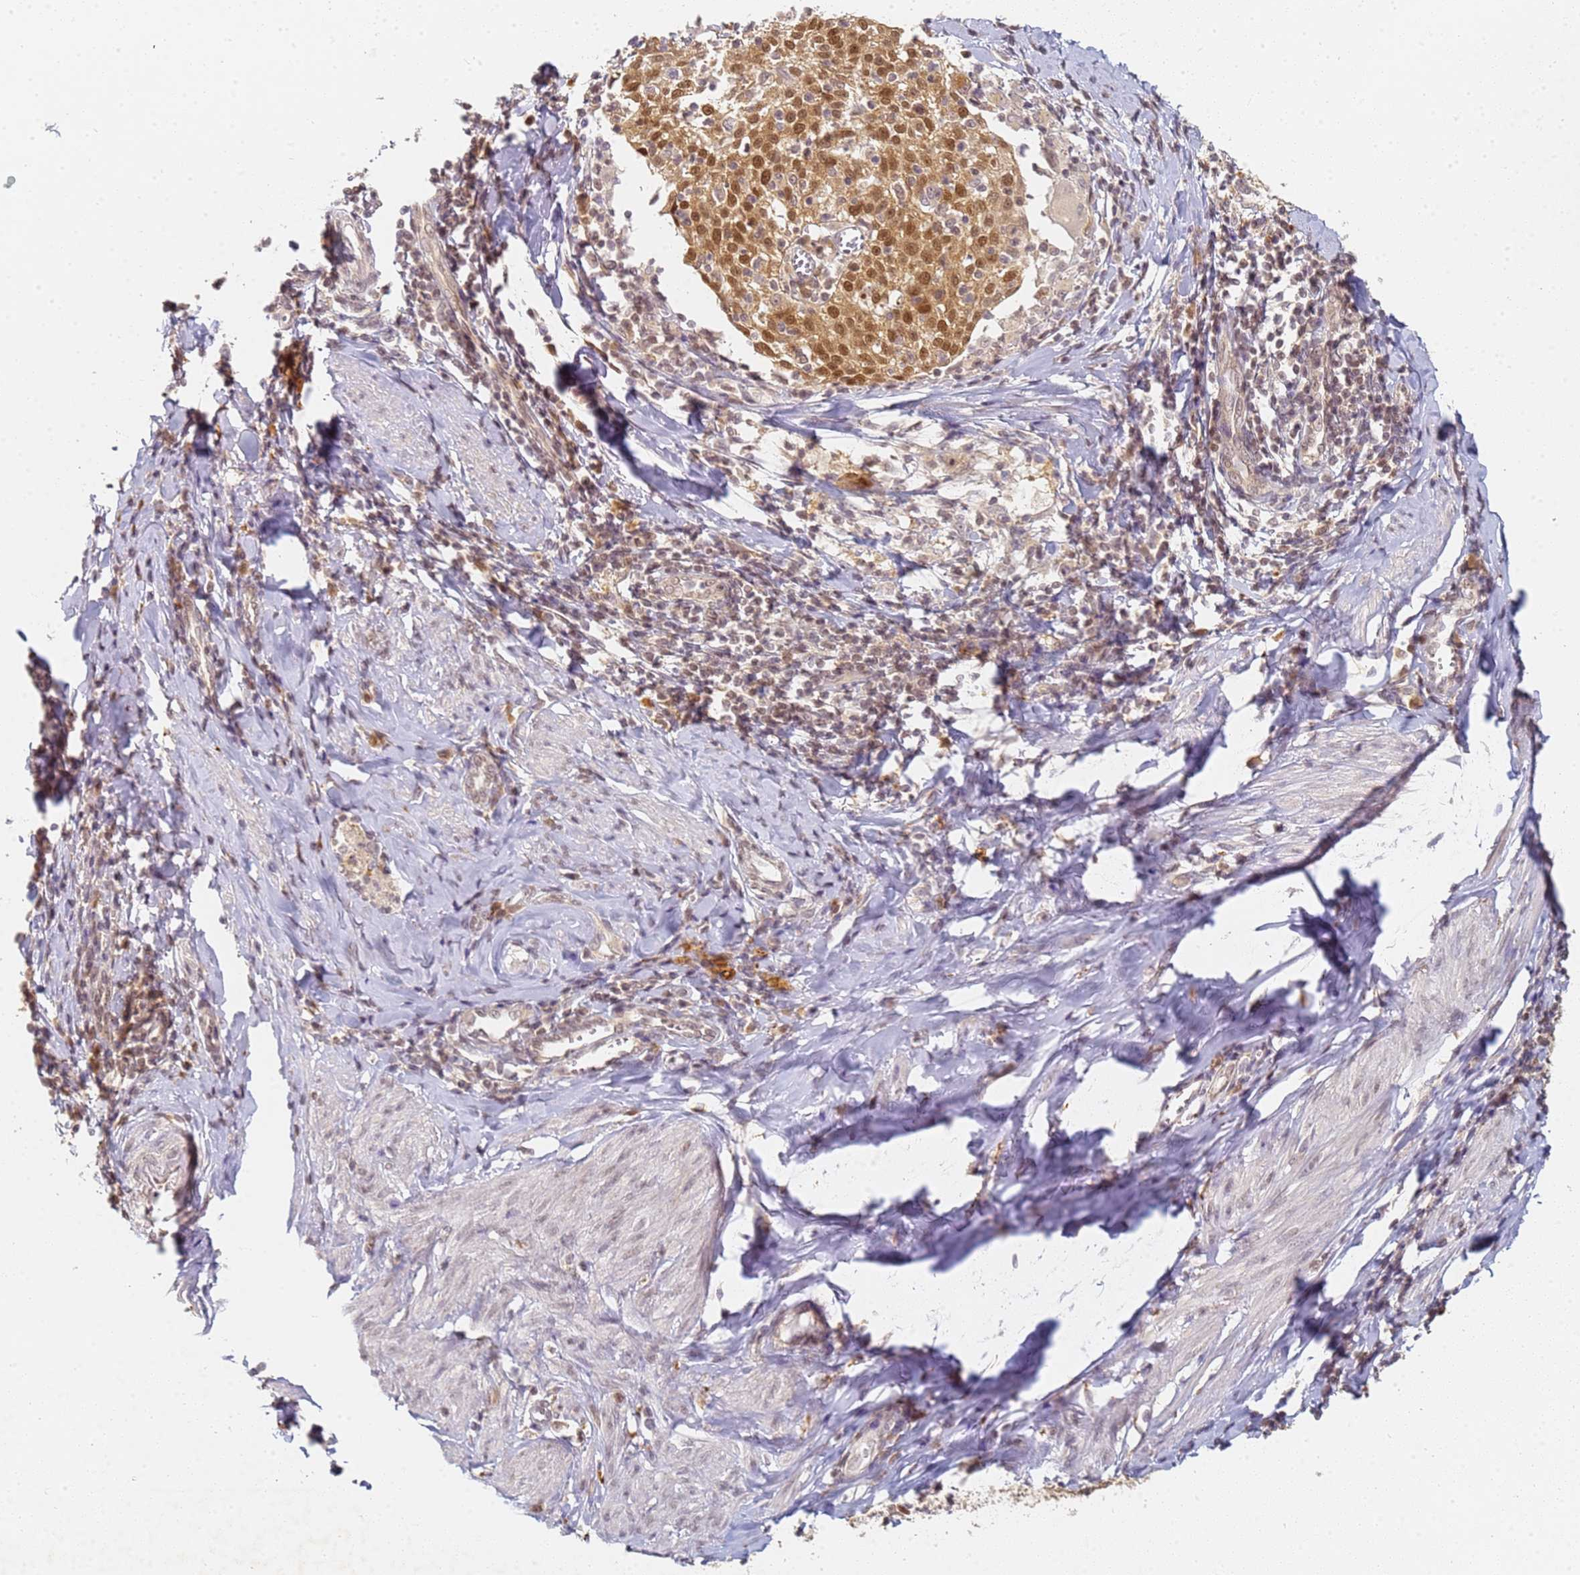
{"staining": {"intensity": "moderate", "quantity": ">75%", "location": "nuclear"}, "tissue": "cervical cancer", "cell_type": "Tumor cells", "image_type": "cancer", "snomed": [{"axis": "morphology", "description": "Squamous cell carcinoma, NOS"}, {"axis": "topography", "description": "Cervix"}], "caption": "Protein staining of cervical squamous cell carcinoma tissue shows moderate nuclear positivity in about >75% of tumor cells.", "gene": "HMCES", "patient": {"sex": "female", "age": 52}}